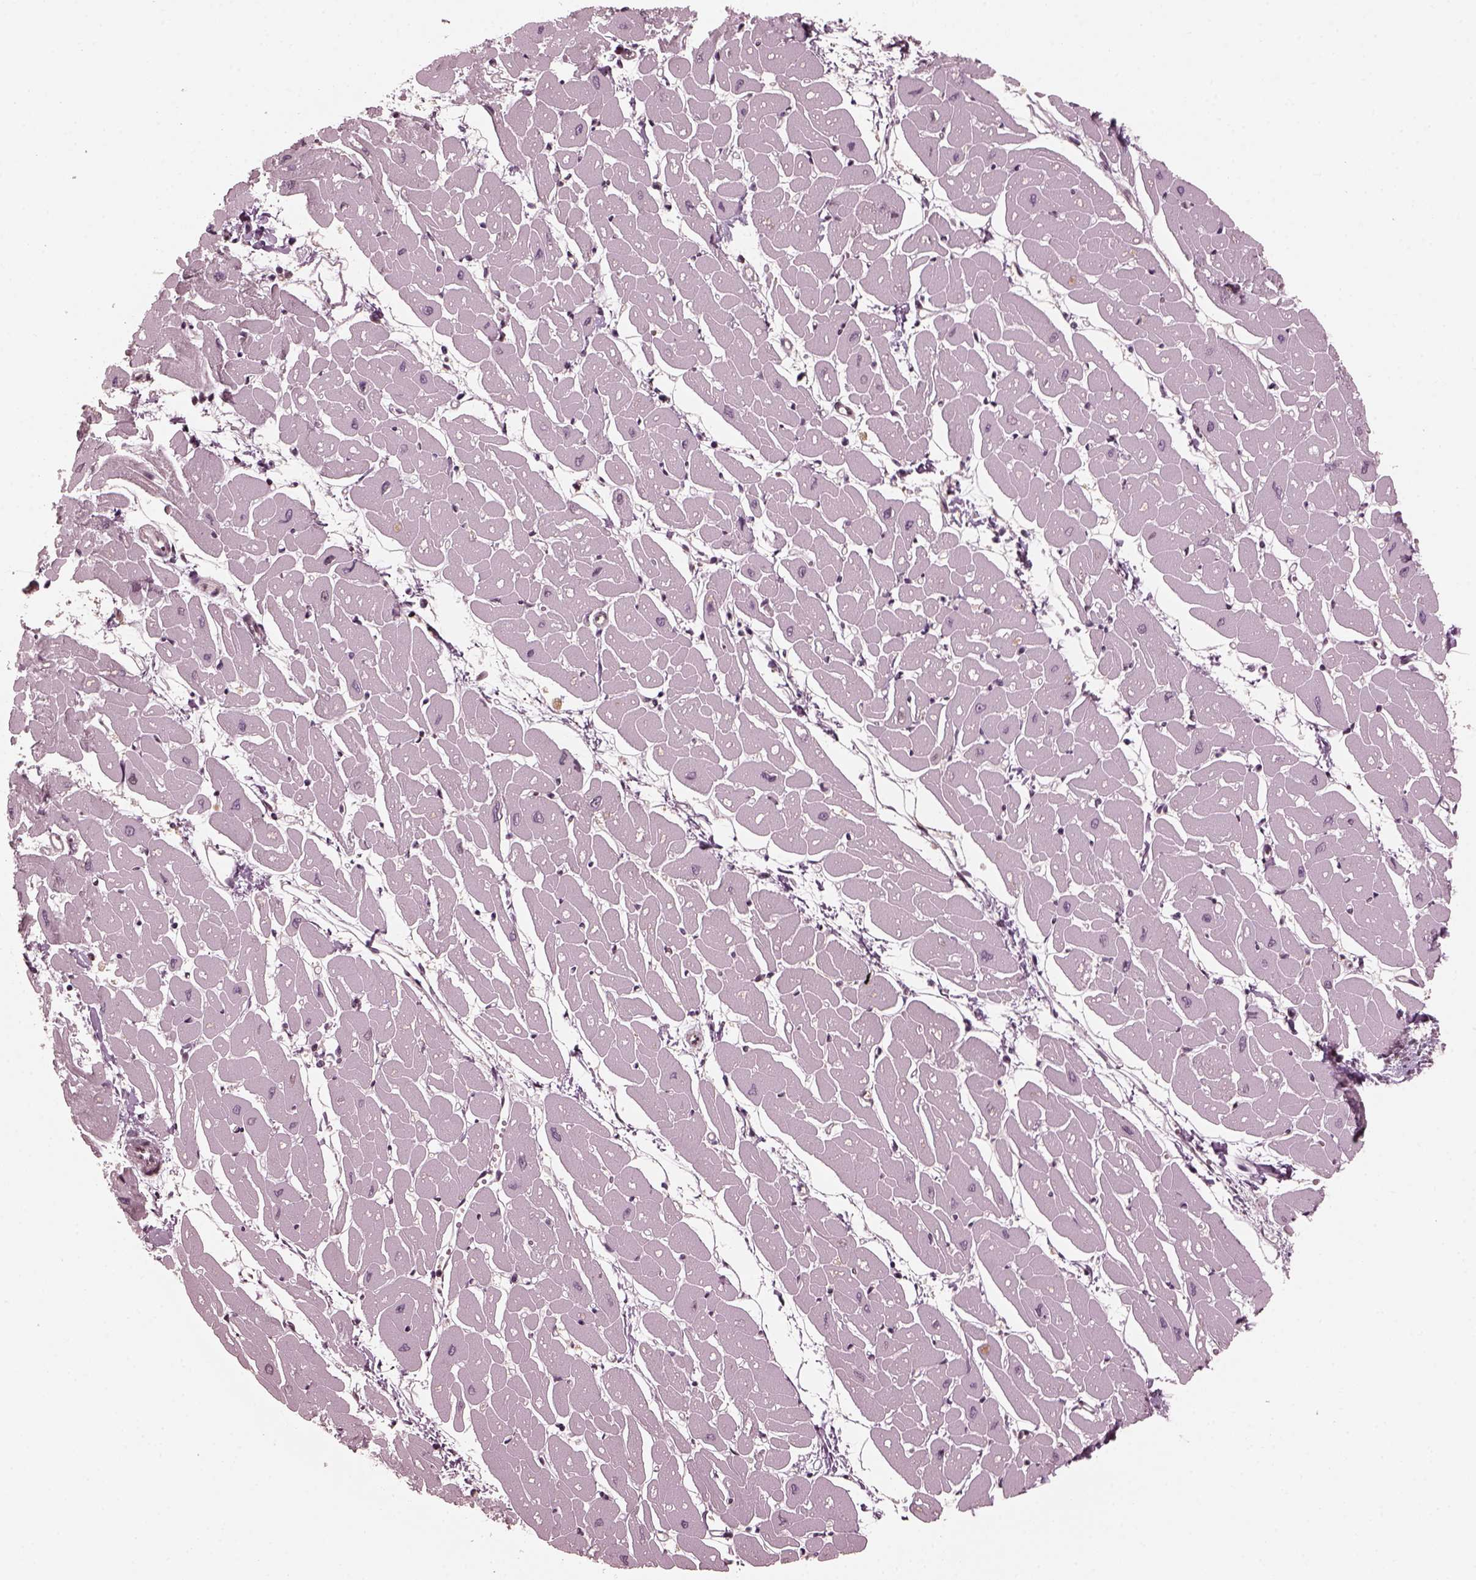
{"staining": {"intensity": "negative", "quantity": "none", "location": "none"}, "tissue": "heart muscle", "cell_type": "Cardiomyocytes", "image_type": "normal", "snomed": [{"axis": "morphology", "description": "Normal tissue, NOS"}, {"axis": "topography", "description": "Heart"}], "caption": "DAB immunohistochemical staining of normal heart muscle exhibits no significant expression in cardiomyocytes.", "gene": "TRIB3", "patient": {"sex": "male", "age": 57}}